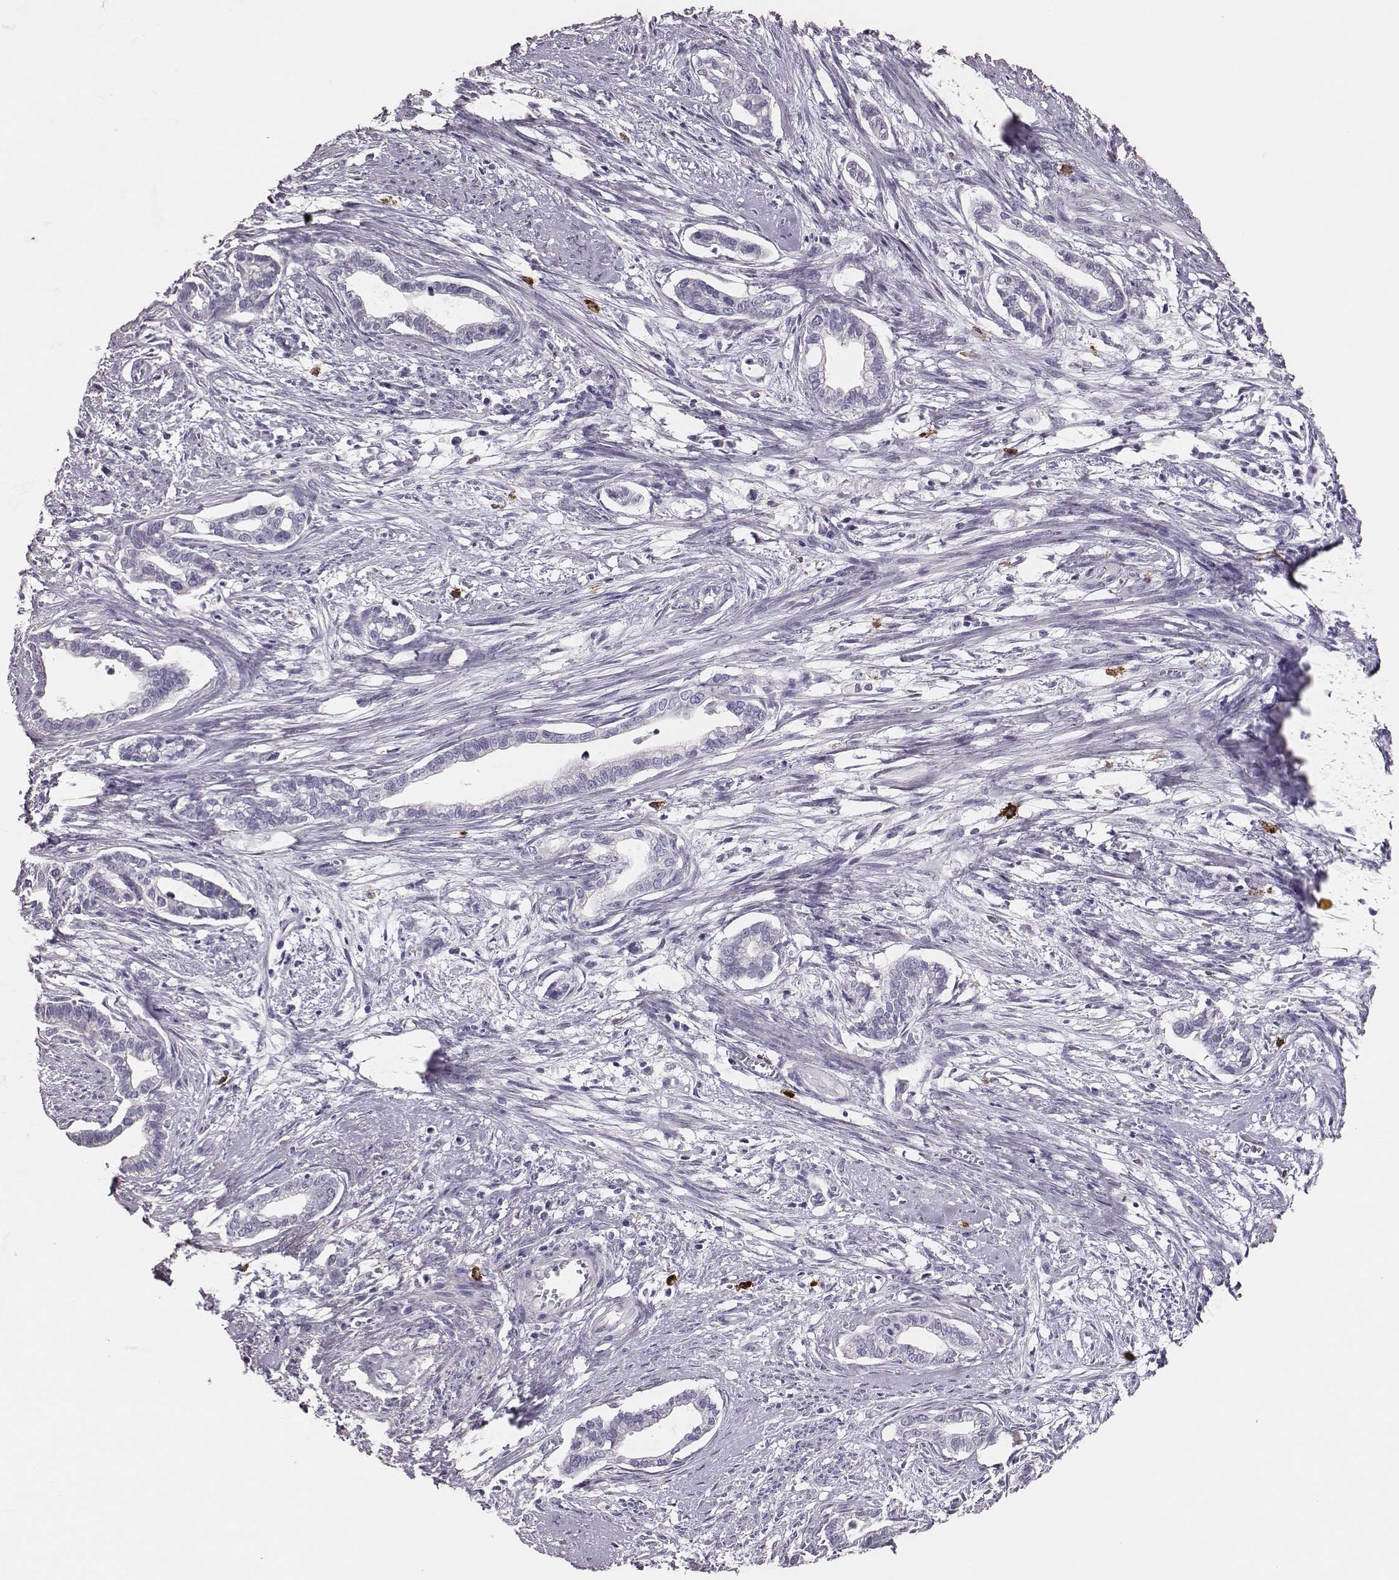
{"staining": {"intensity": "negative", "quantity": "none", "location": "none"}, "tissue": "cervical cancer", "cell_type": "Tumor cells", "image_type": "cancer", "snomed": [{"axis": "morphology", "description": "Adenocarcinoma, NOS"}, {"axis": "topography", "description": "Cervix"}], "caption": "Immunohistochemistry micrograph of neoplastic tissue: cervical adenocarcinoma stained with DAB (3,3'-diaminobenzidine) demonstrates no significant protein staining in tumor cells.", "gene": "P2RY10", "patient": {"sex": "female", "age": 62}}